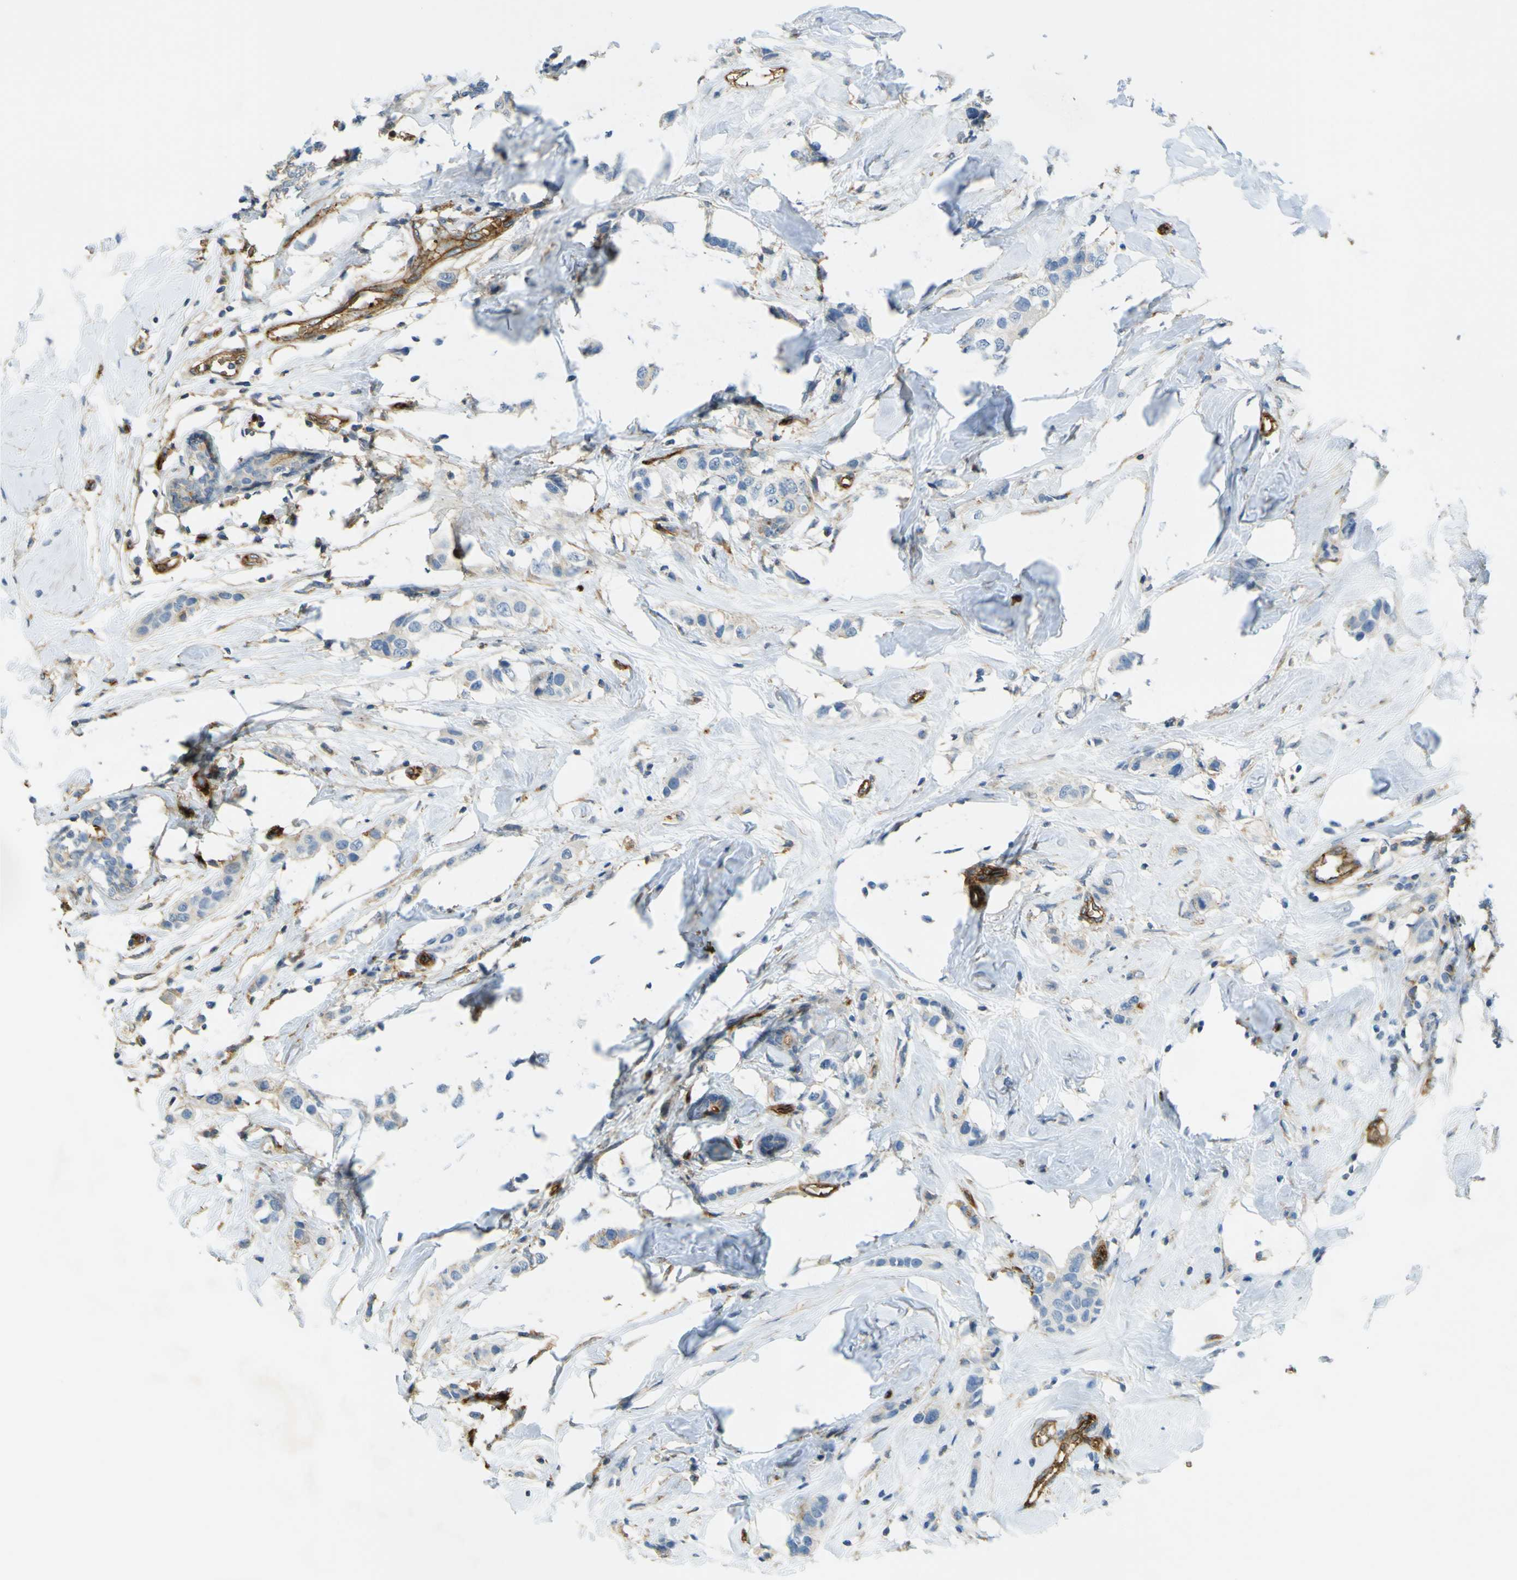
{"staining": {"intensity": "strong", "quantity": "<25%", "location": "cytoplasmic/membranous"}, "tissue": "breast cancer", "cell_type": "Tumor cells", "image_type": "cancer", "snomed": [{"axis": "morphology", "description": "Normal tissue, NOS"}, {"axis": "morphology", "description": "Duct carcinoma"}, {"axis": "topography", "description": "Breast"}], "caption": "A brown stain highlights strong cytoplasmic/membranous staining of a protein in breast cancer (invasive ductal carcinoma) tumor cells.", "gene": "PLXDC1", "patient": {"sex": "female", "age": 50}}